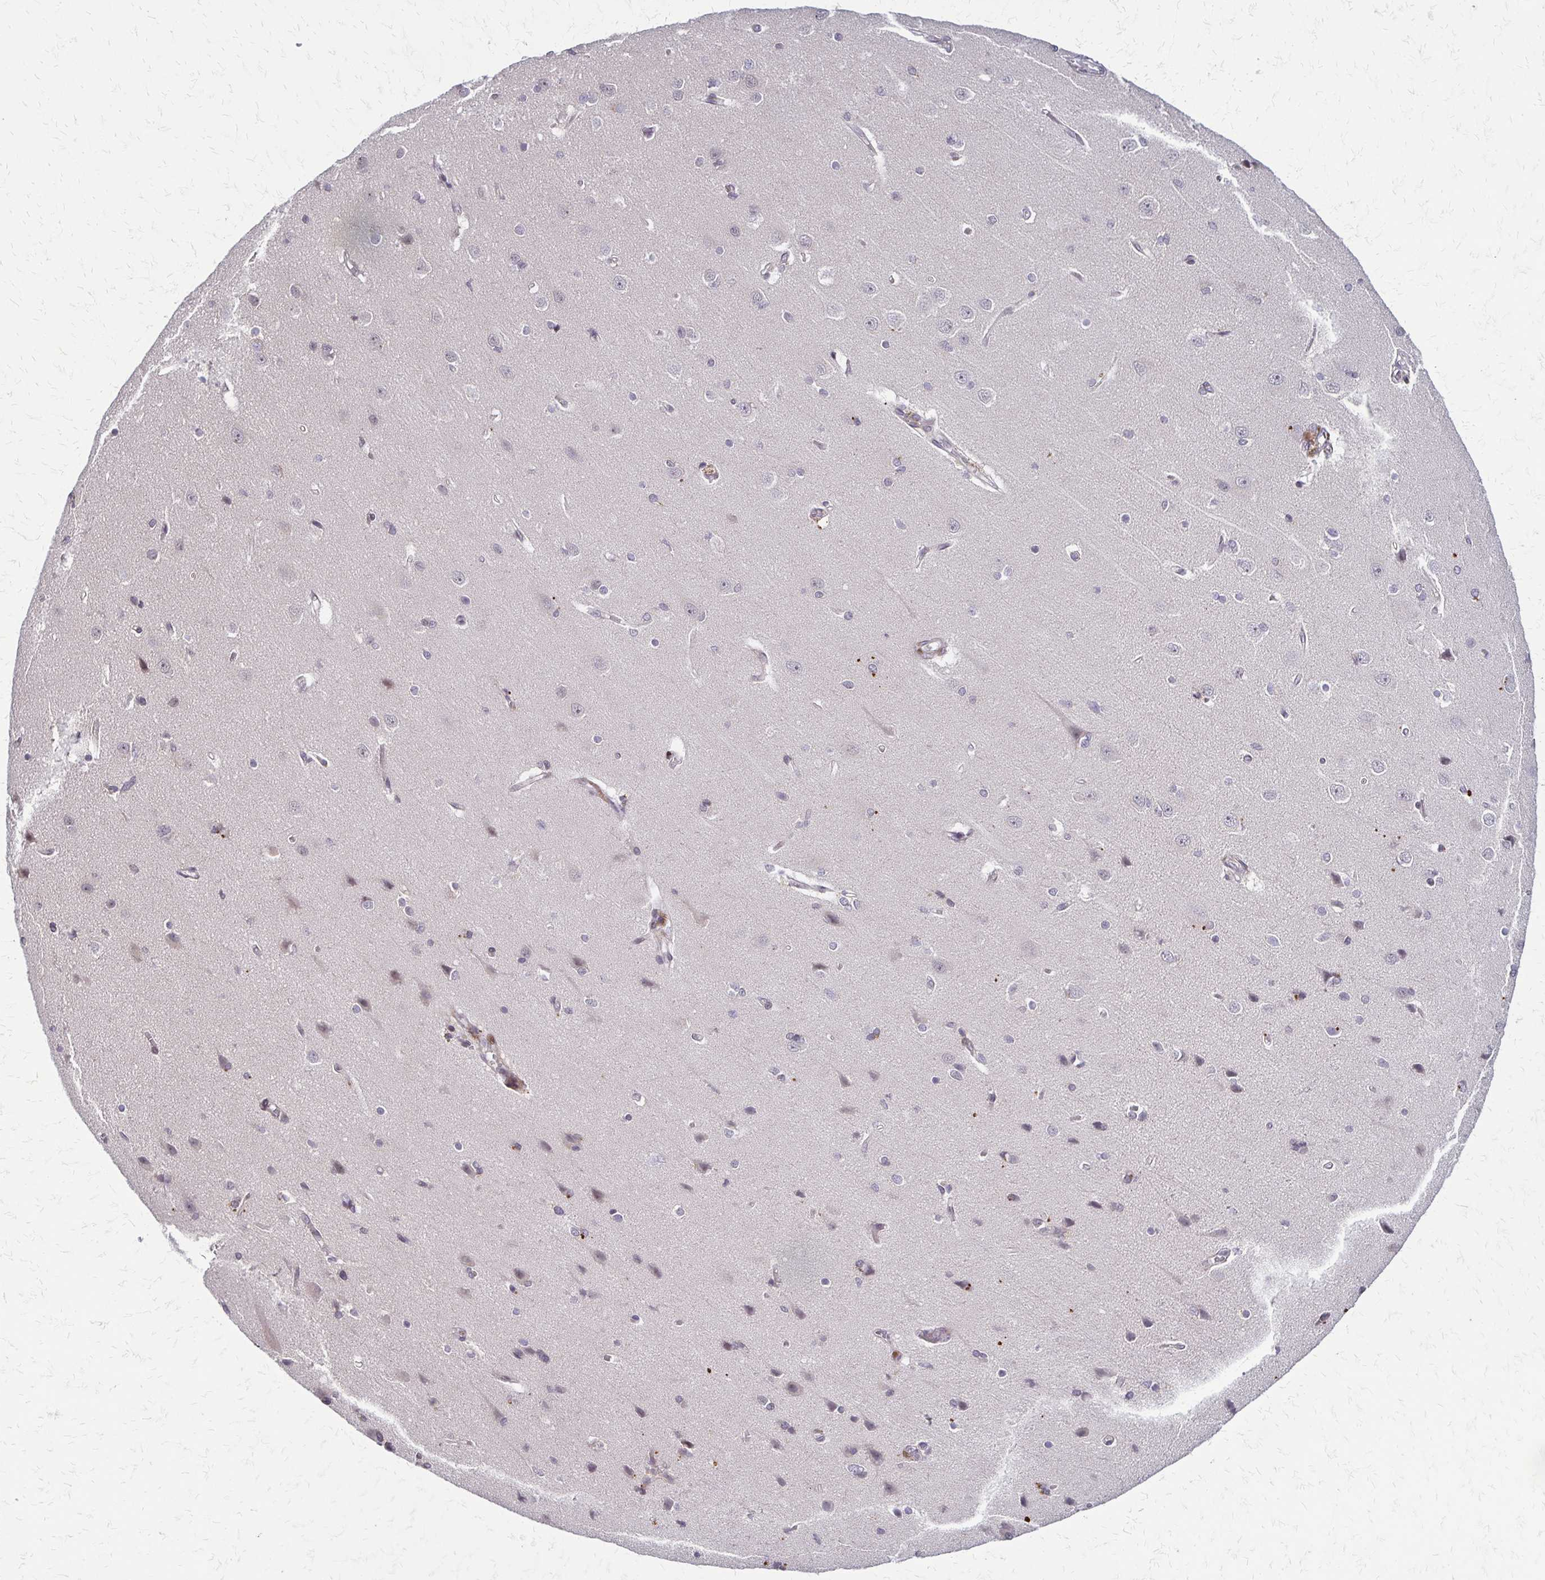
{"staining": {"intensity": "moderate", "quantity": "<25%", "location": "cytoplasmic/membranous"}, "tissue": "cerebral cortex", "cell_type": "Endothelial cells", "image_type": "normal", "snomed": [{"axis": "morphology", "description": "Normal tissue, NOS"}, {"axis": "topography", "description": "Cerebral cortex"}], "caption": "Brown immunohistochemical staining in unremarkable human cerebral cortex exhibits moderate cytoplasmic/membranous expression in approximately <25% of endothelial cells.", "gene": "TRIR", "patient": {"sex": "male", "age": 37}}